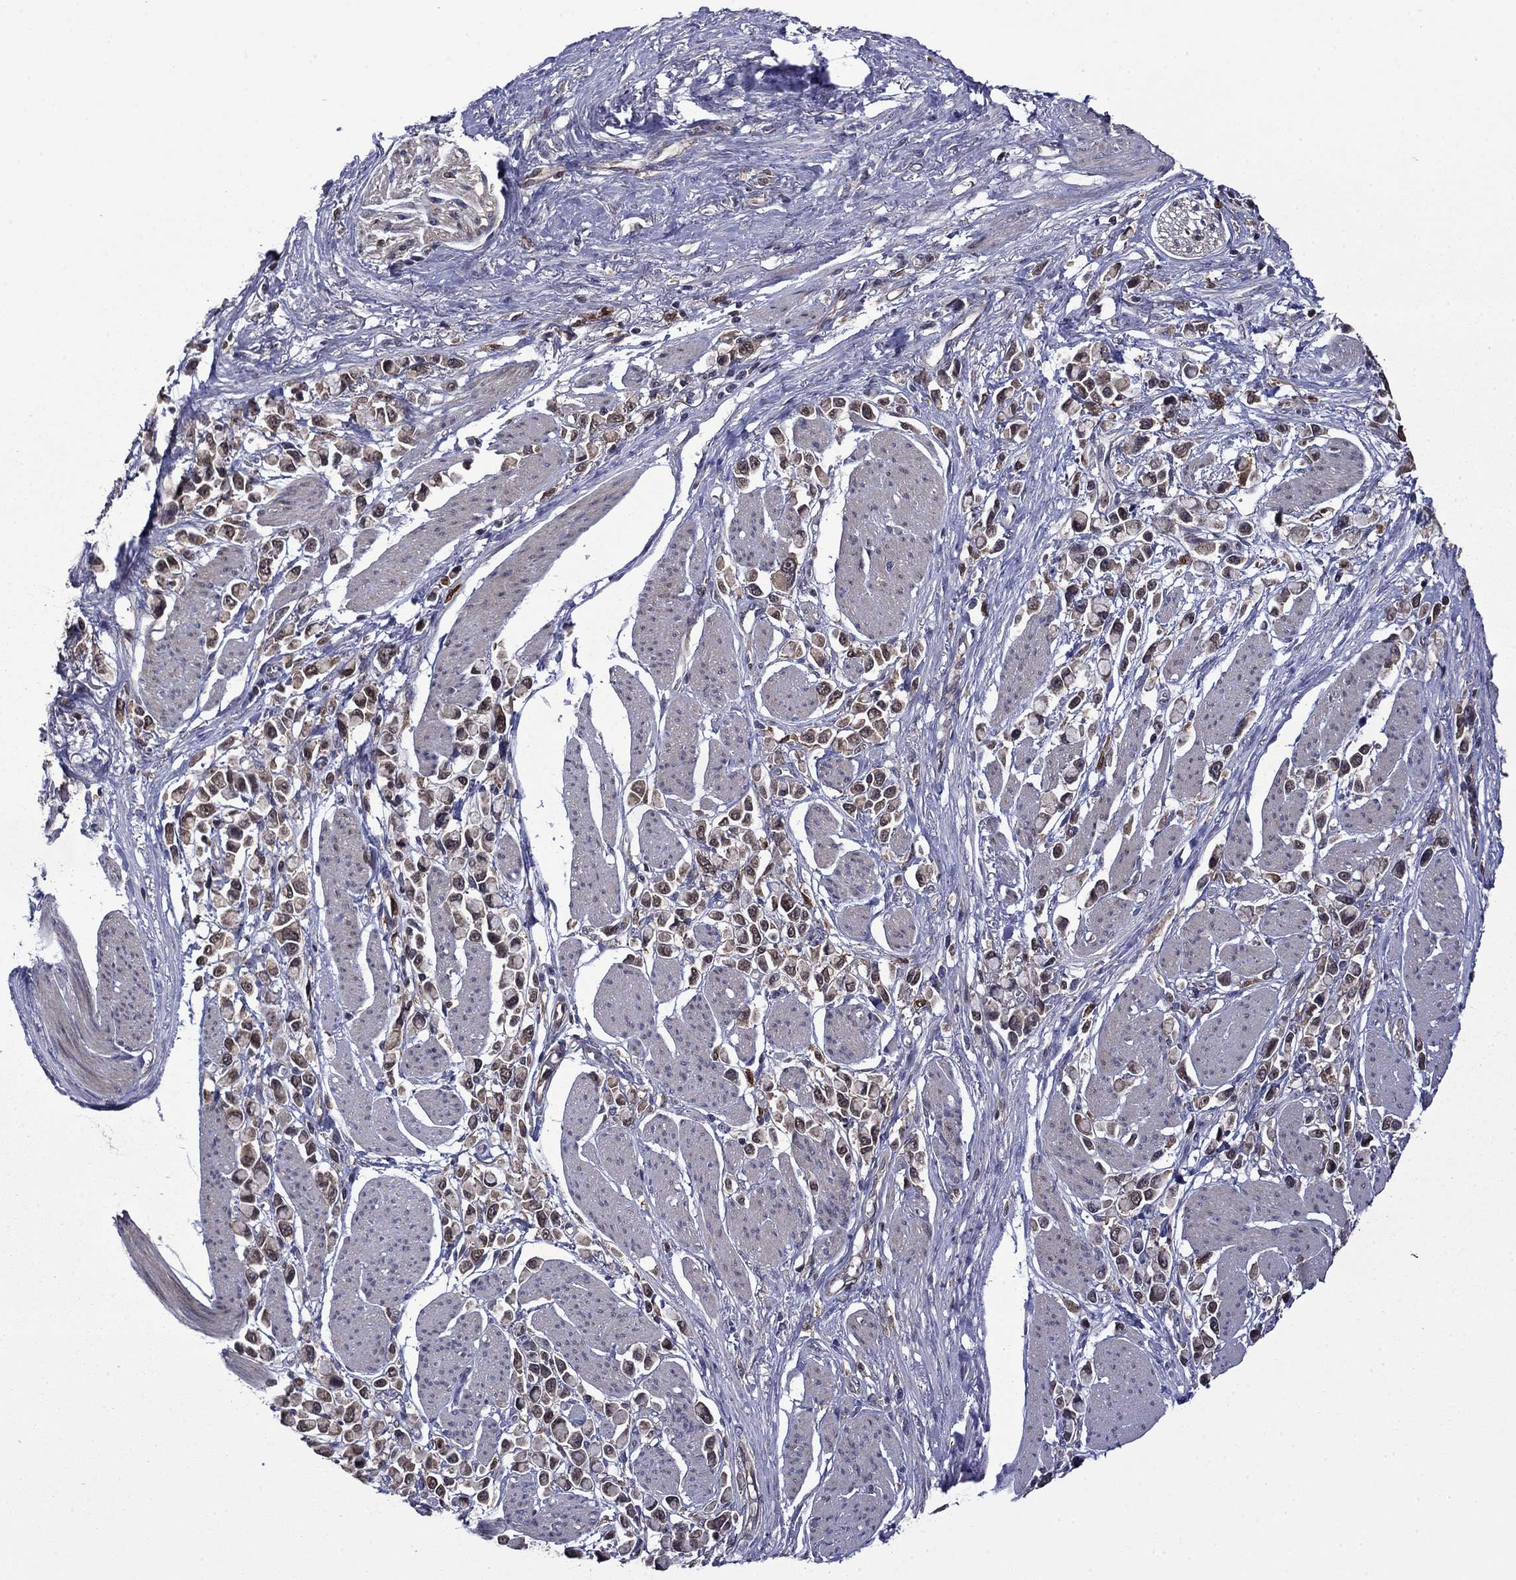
{"staining": {"intensity": "weak", "quantity": "25%-75%", "location": "cytoplasmic/membranous"}, "tissue": "stomach cancer", "cell_type": "Tumor cells", "image_type": "cancer", "snomed": [{"axis": "morphology", "description": "Adenocarcinoma, NOS"}, {"axis": "topography", "description": "Stomach"}], "caption": "Stomach cancer (adenocarcinoma) tissue demonstrates weak cytoplasmic/membranous staining in approximately 25%-75% of tumor cells, visualized by immunohistochemistry. (DAB (3,3'-diaminobenzidine) IHC, brown staining for protein, blue staining for nuclei).", "gene": "TPMT", "patient": {"sex": "female", "age": 81}}